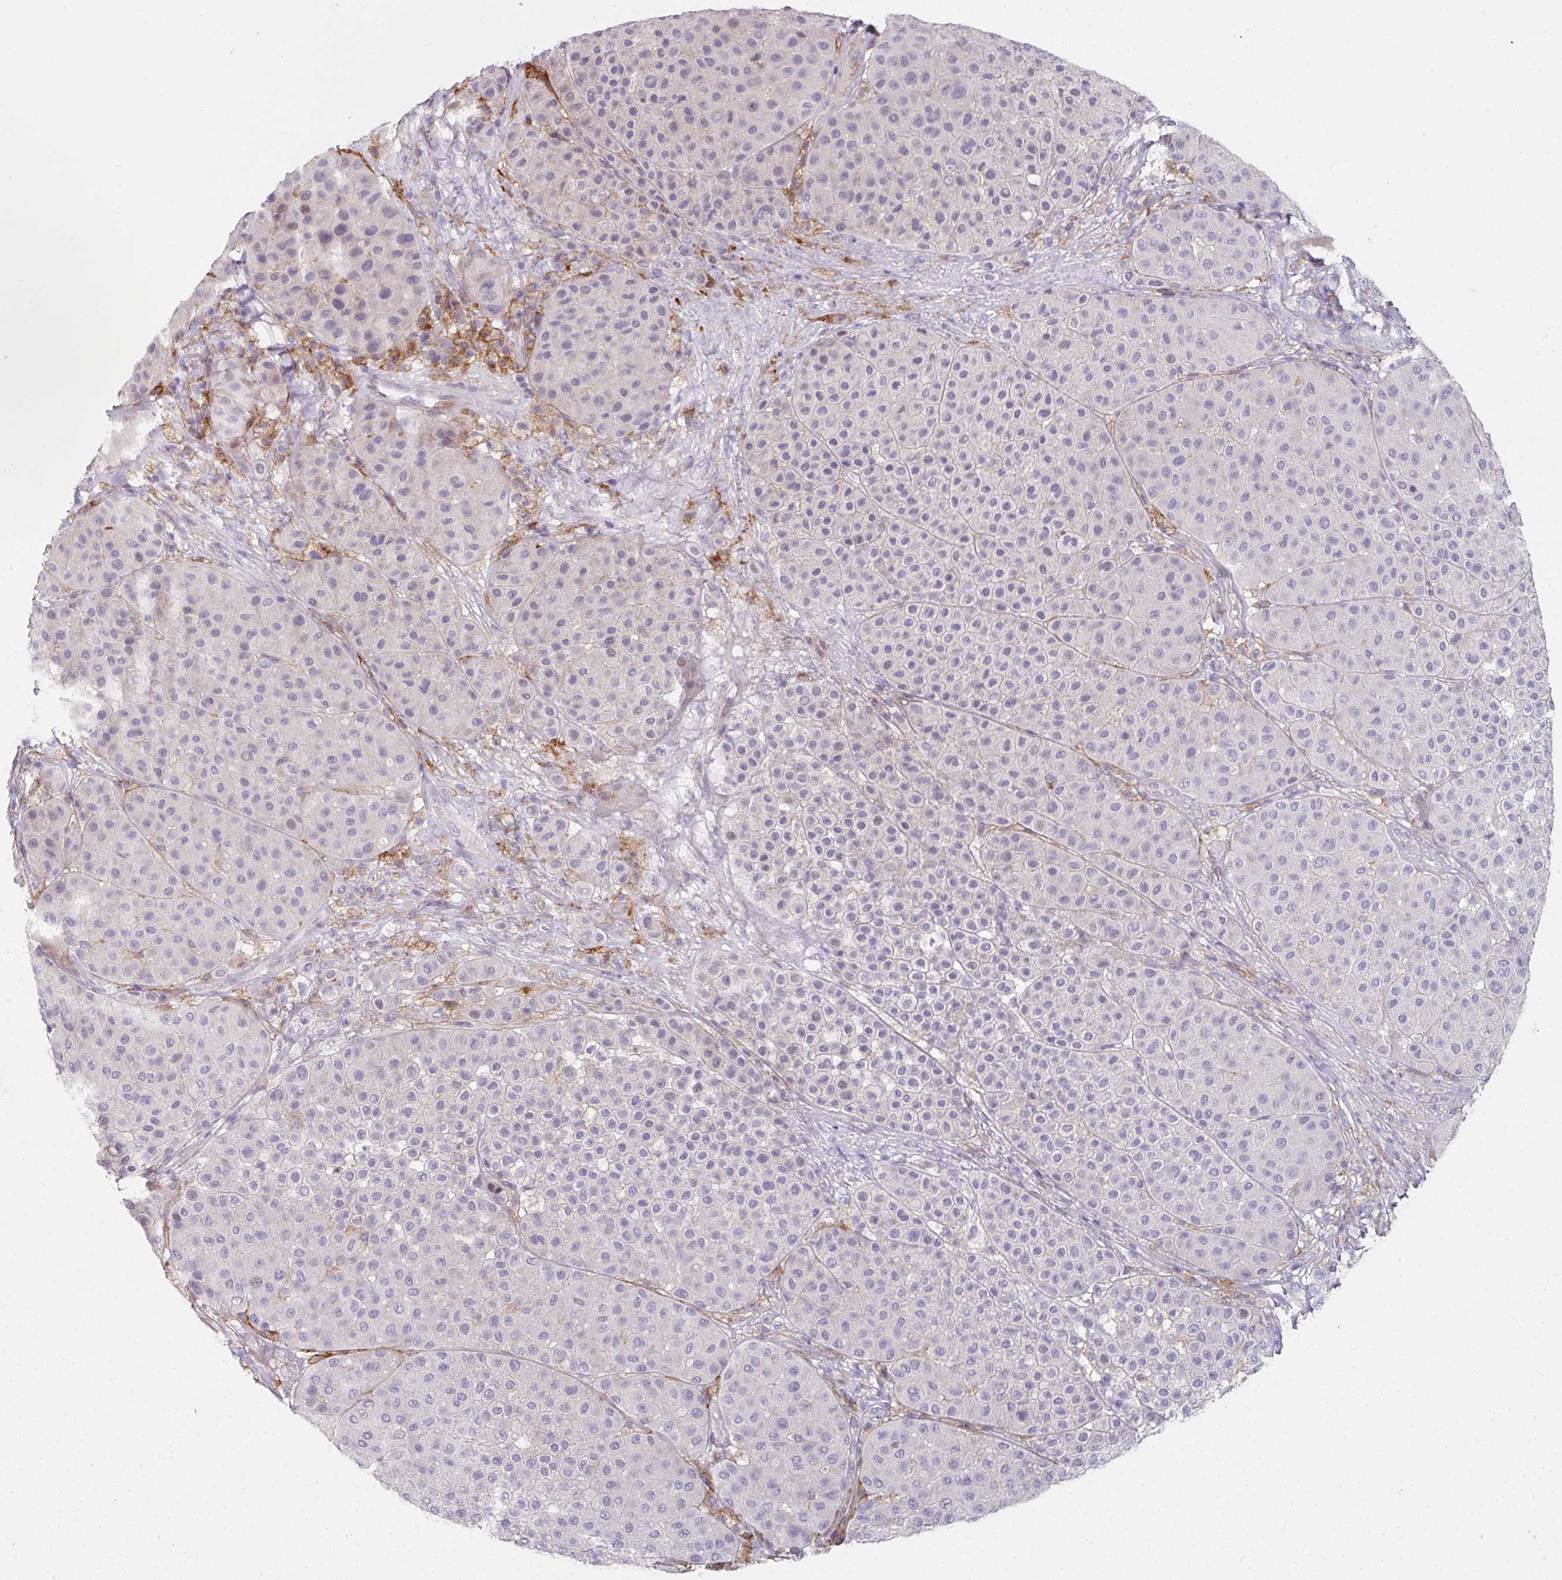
{"staining": {"intensity": "negative", "quantity": "none", "location": "none"}, "tissue": "melanoma", "cell_type": "Tumor cells", "image_type": "cancer", "snomed": [{"axis": "morphology", "description": "Malignant melanoma, Metastatic site"}, {"axis": "topography", "description": "Smooth muscle"}], "caption": "IHC of melanoma reveals no expression in tumor cells.", "gene": "WSB2", "patient": {"sex": "male", "age": 41}}